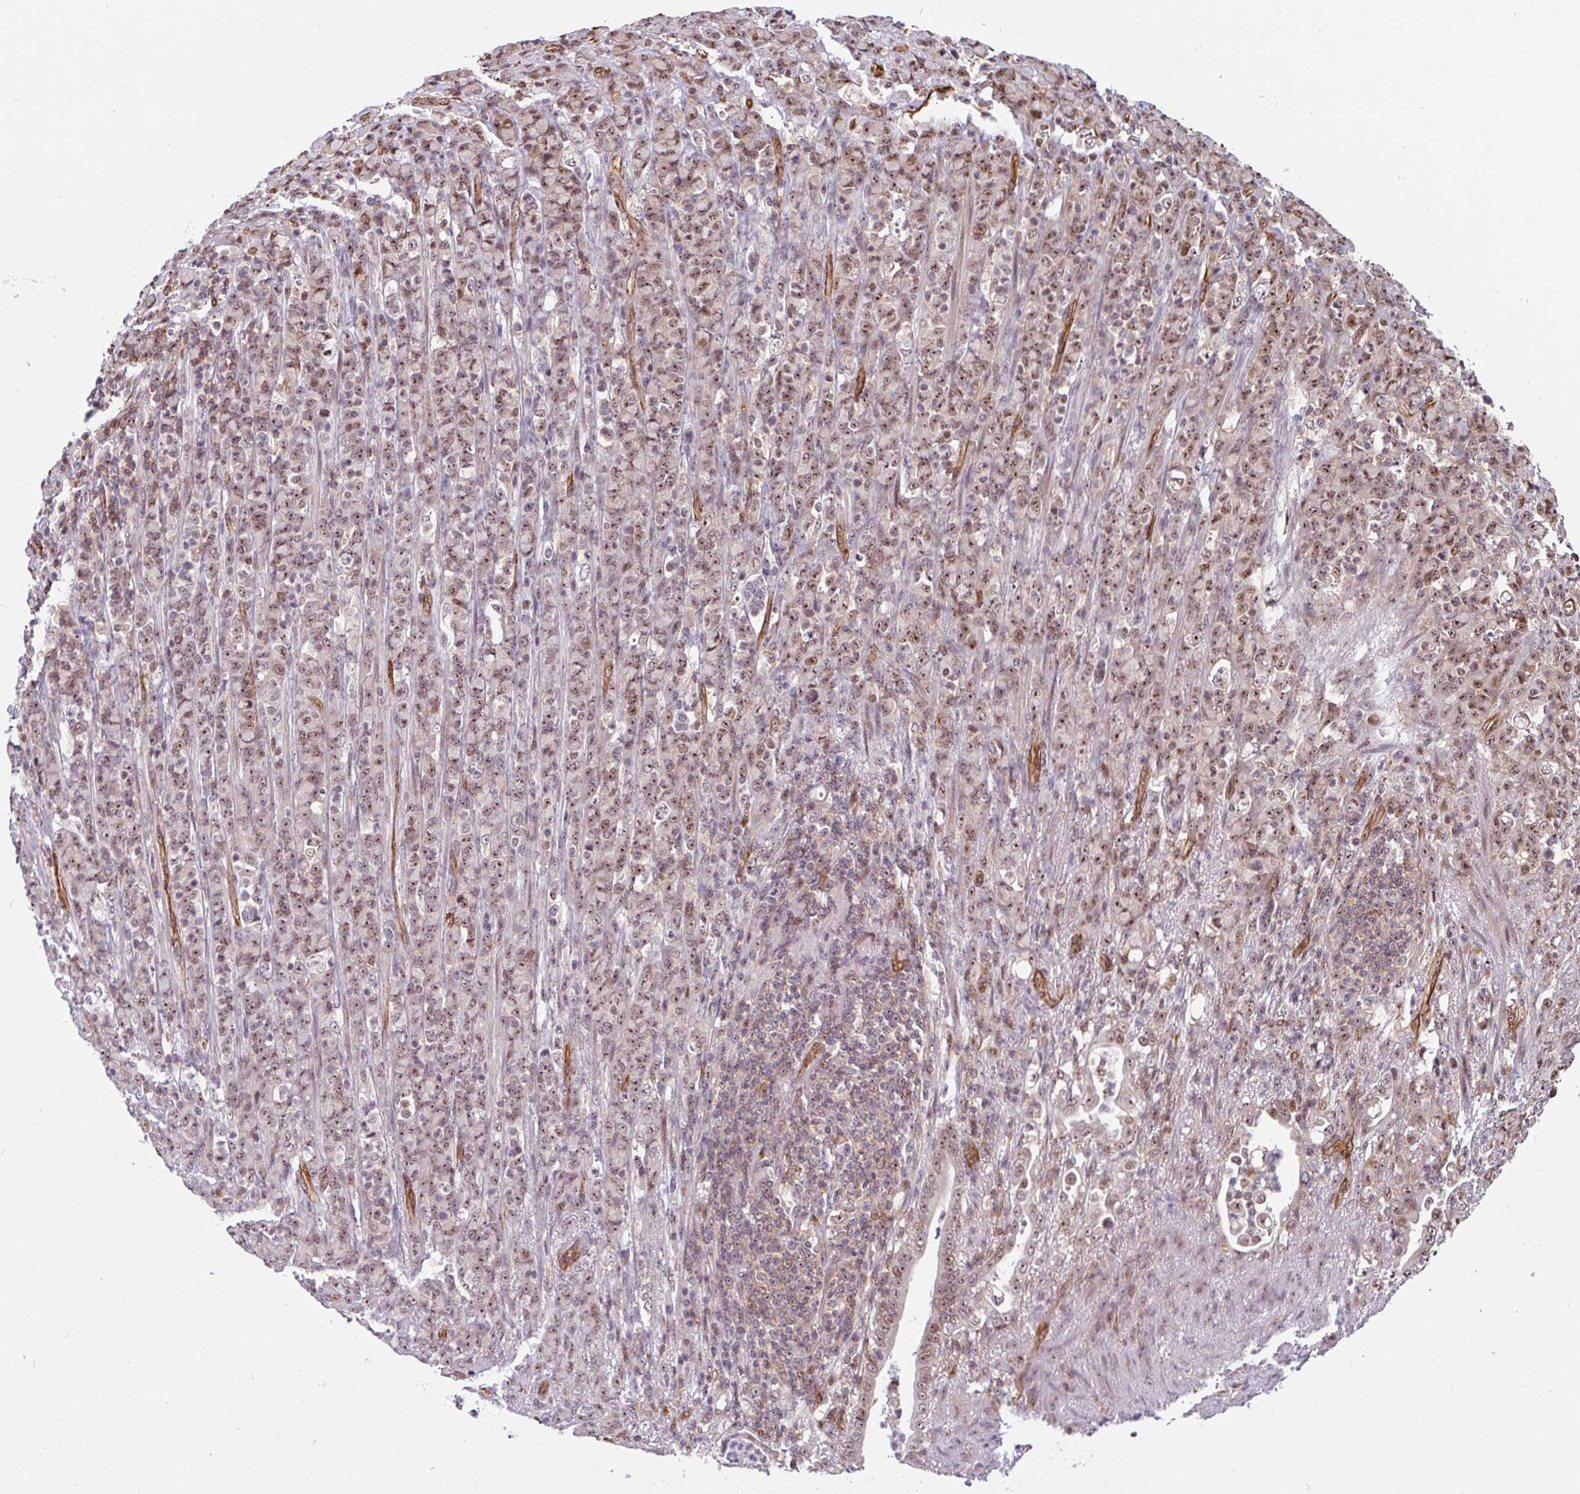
{"staining": {"intensity": "moderate", "quantity": ">75%", "location": "nuclear"}, "tissue": "stomach cancer", "cell_type": "Tumor cells", "image_type": "cancer", "snomed": [{"axis": "morphology", "description": "Normal tissue, NOS"}, {"axis": "morphology", "description": "Adenocarcinoma, NOS"}, {"axis": "topography", "description": "Stomach"}], "caption": "Stomach adenocarcinoma stained for a protein (brown) shows moderate nuclear positive expression in about >75% of tumor cells.", "gene": "ZNF689", "patient": {"sex": "female", "age": 79}}